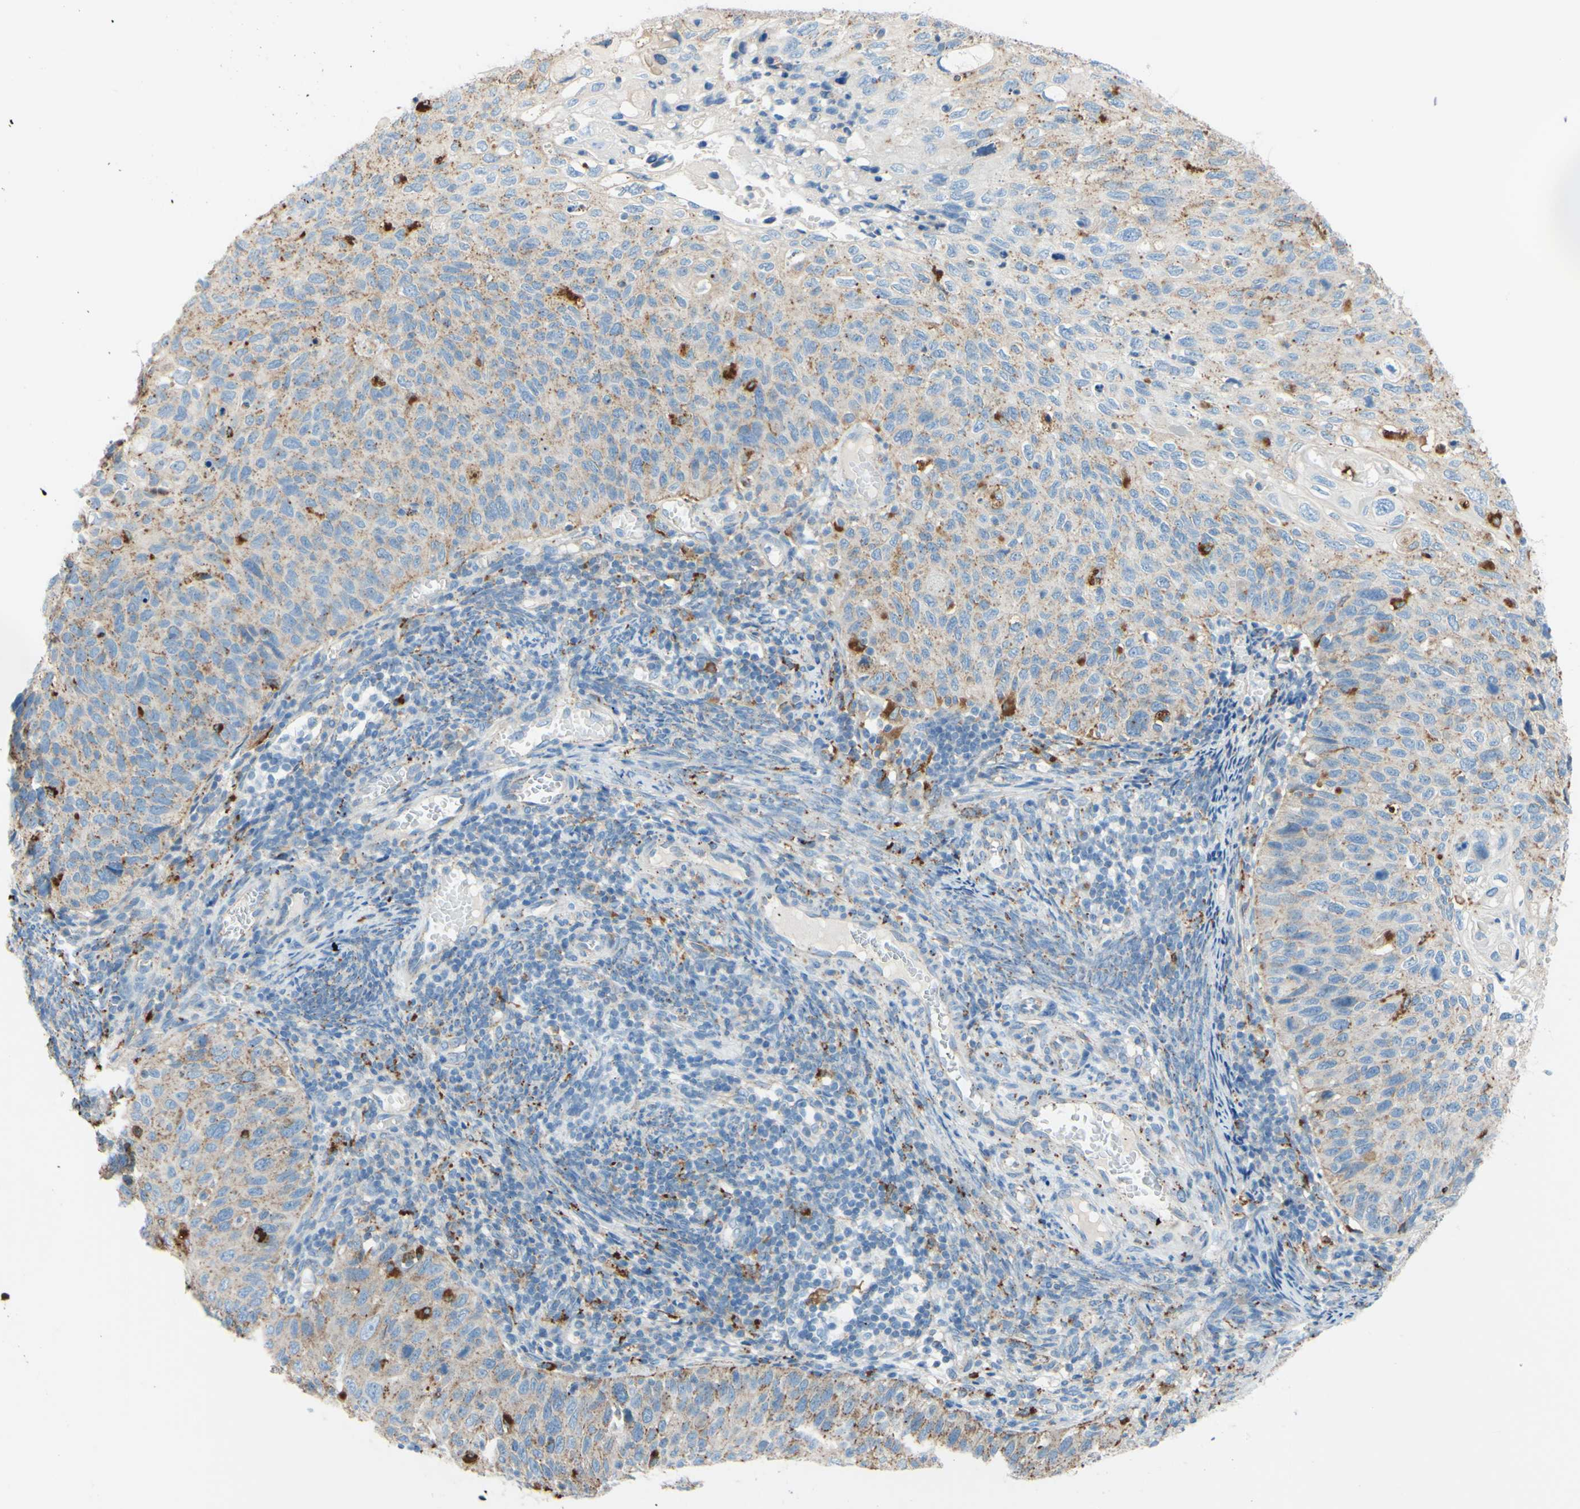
{"staining": {"intensity": "weak", "quantity": ">75%", "location": "cytoplasmic/membranous"}, "tissue": "cervical cancer", "cell_type": "Tumor cells", "image_type": "cancer", "snomed": [{"axis": "morphology", "description": "Squamous cell carcinoma, NOS"}, {"axis": "topography", "description": "Cervix"}], "caption": "Cervical cancer (squamous cell carcinoma) stained for a protein (brown) displays weak cytoplasmic/membranous positive expression in about >75% of tumor cells.", "gene": "CTSD", "patient": {"sex": "female", "age": 70}}